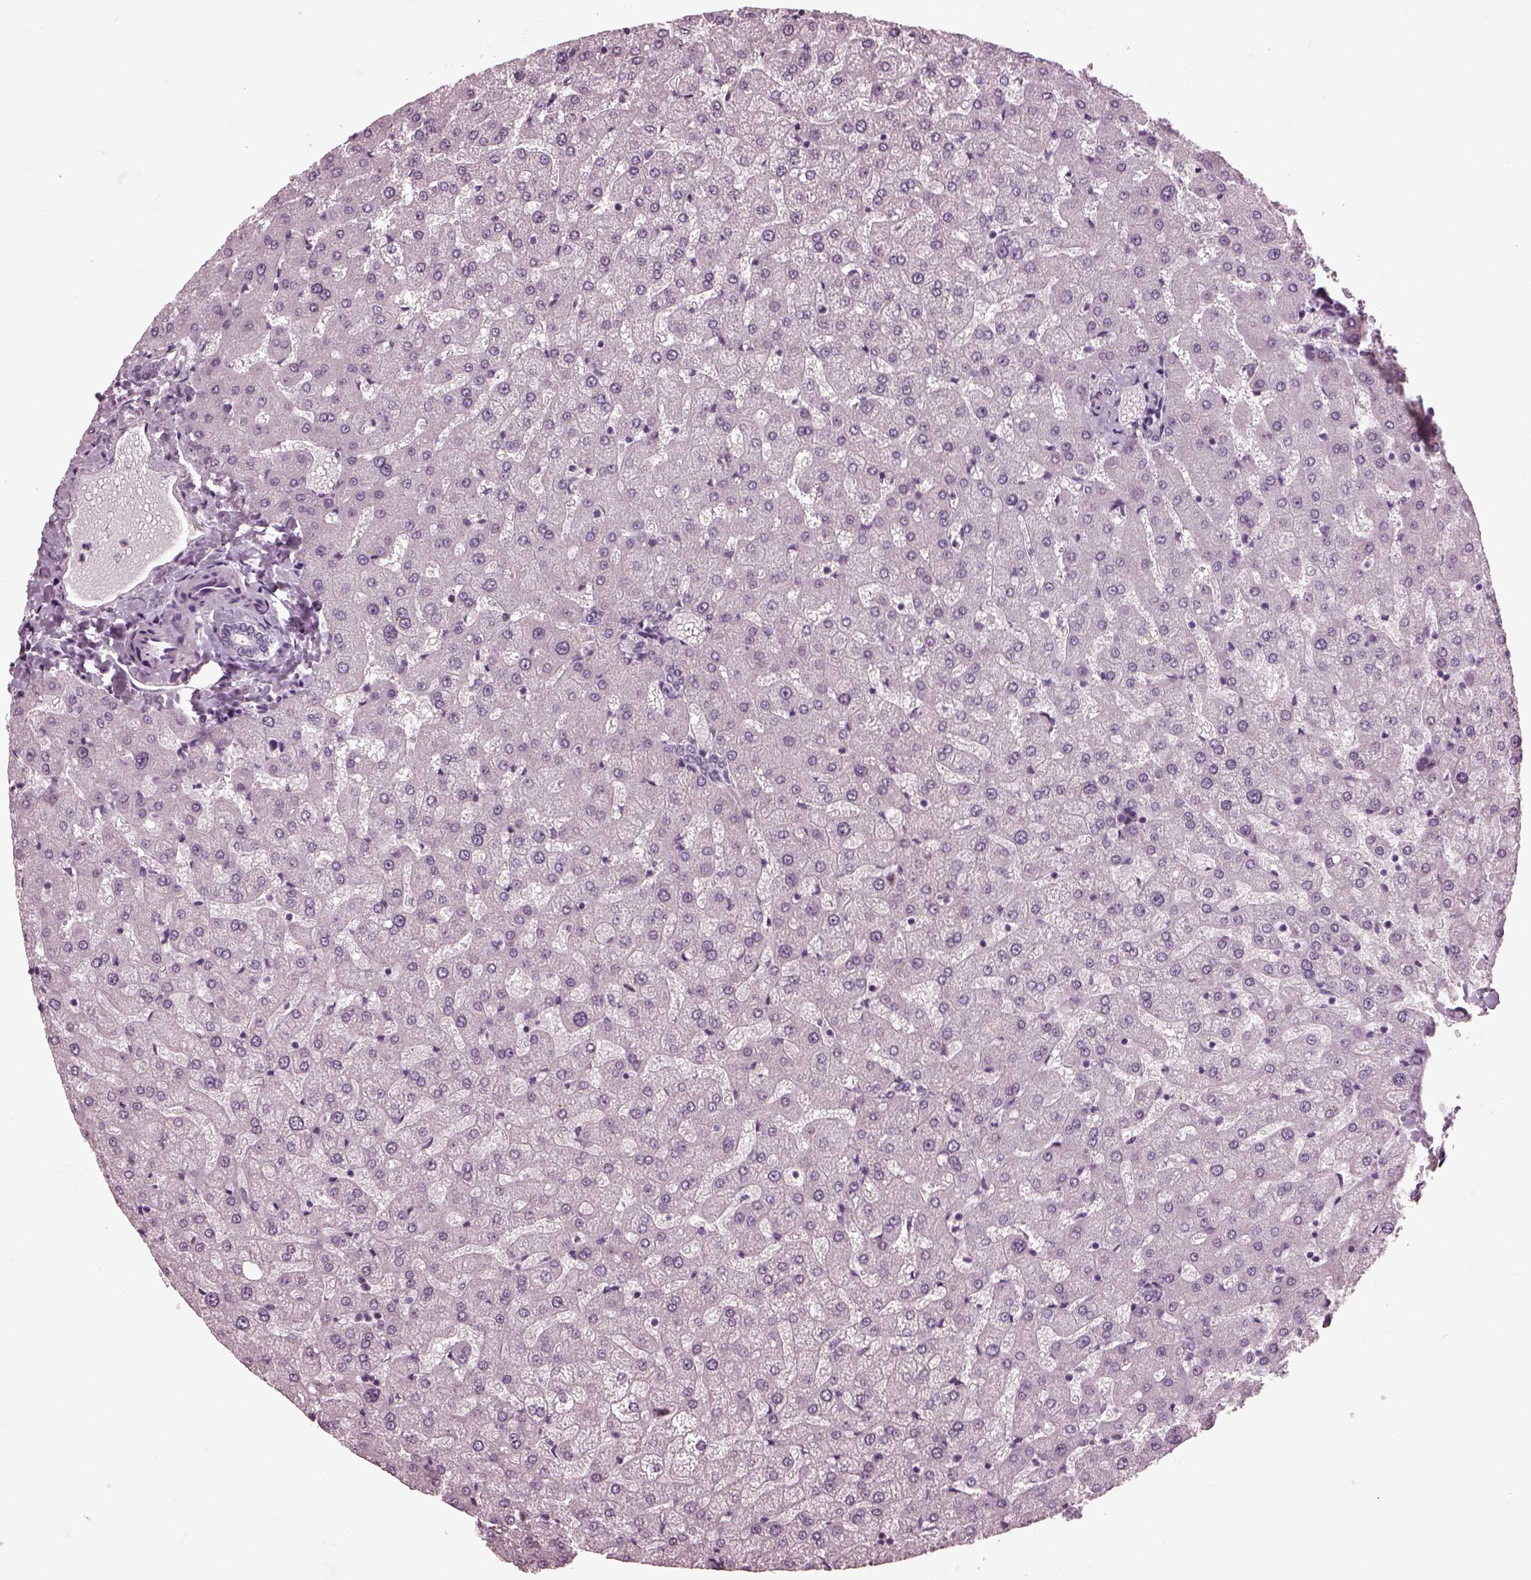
{"staining": {"intensity": "negative", "quantity": "none", "location": "none"}, "tissue": "liver", "cell_type": "Cholangiocytes", "image_type": "normal", "snomed": [{"axis": "morphology", "description": "Normal tissue, NOS"}, {"axis": "topography", "description": "Liver"}], "caption": "Liver stained for a protein using IHC shows no expression cholangiocytes.", "gene": "DPYSL5", "patient": {"sex": "female", "age": 50}}